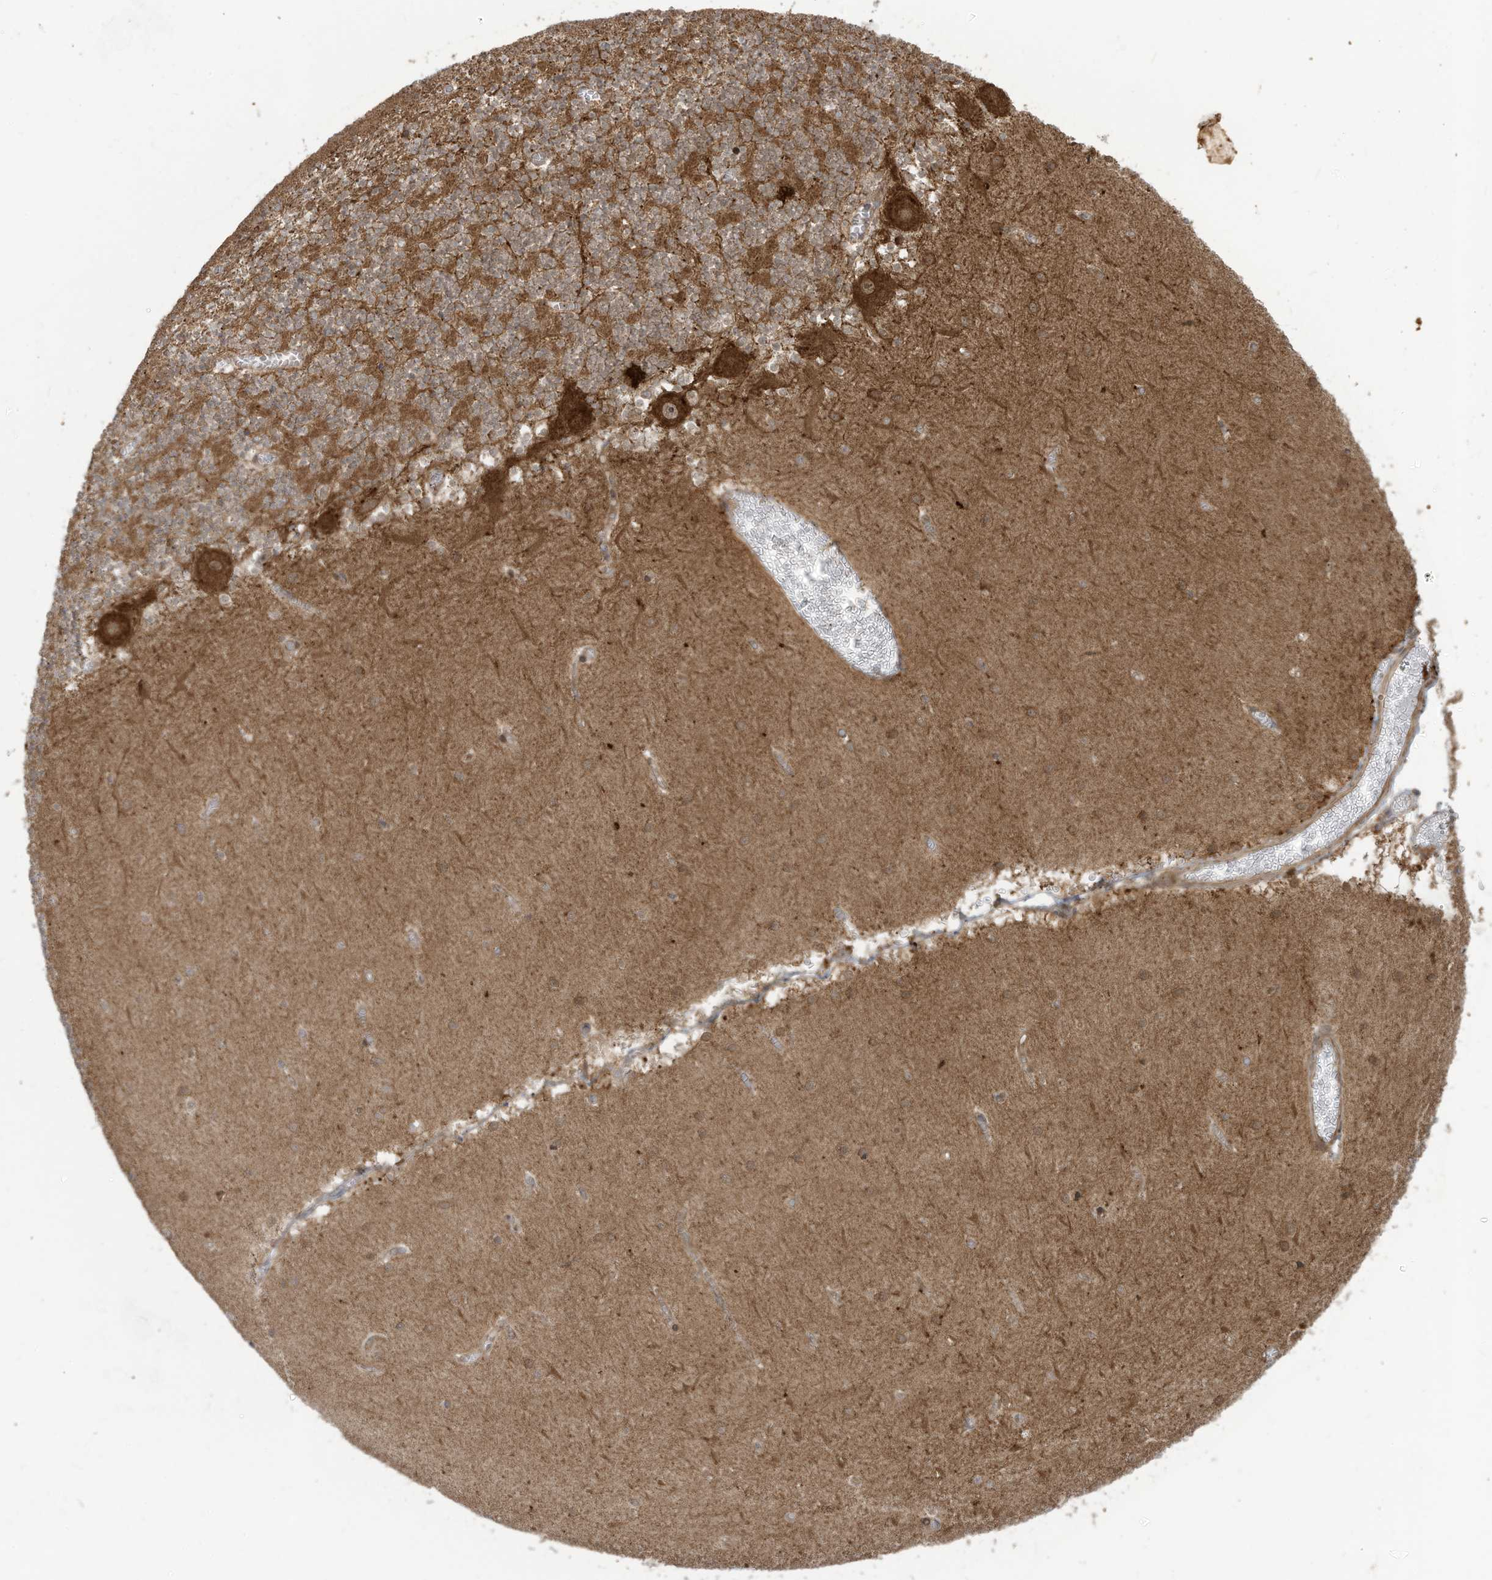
{"staining": {"intensity": "moderate", "quantity": ">75%", "location": "cytoplasmic/membranous"}, "tissue": "cerebellum", "cell_type": "Cells in granular layer", "image_type": "normal", "snomed": [{"axis": "morphology", "description": "Normal tissue, NOS"}, {"axis": "topography", "description": "Cerebellum"}], "caption": "Unremarkable cerebellum displays moderate cytoplasmic/membranous expression in approximately >75% of cells in granular layer, visualized by immunohistochemistry.", "gene": "TRIM67", "patient": {"sex": "female", "age": 28}}